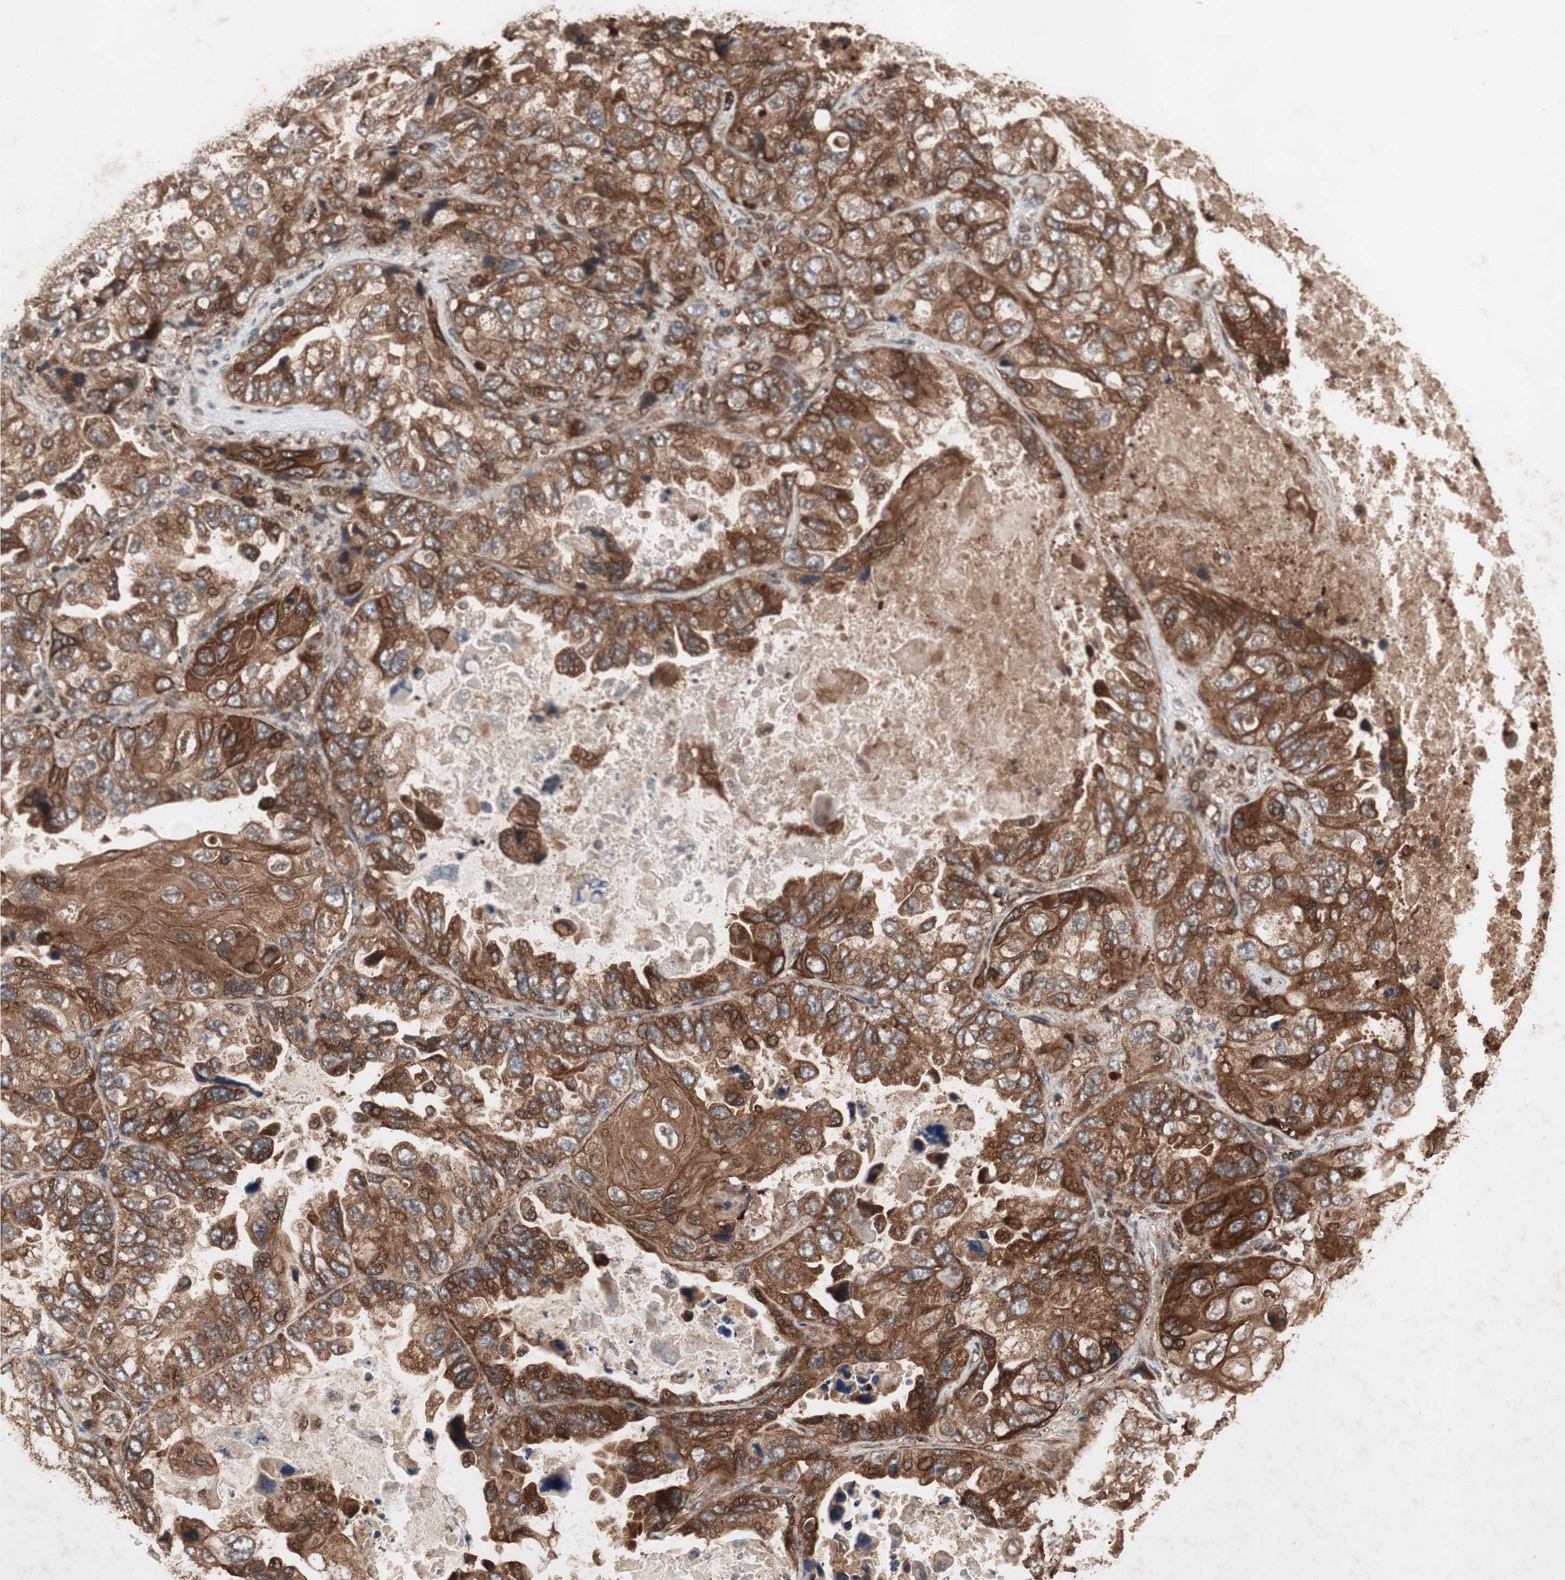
{"staining": {"intensity": "strong", "quantity": ">75%", "location": "cytoplasmic/membranous"}, "tissue": "lung cancer", "cell_type": "Tumor cells", "image_type": "cancer", "snomed": [{"axis": "morphology", "description": "Squamous cell carcinoma, NOS"}, {"axis": "topography", "description": "Lung"}], "caption": "Immunohistochemical staining of human lung squamous cell carcinoma displays strong cytoplasmic/membranous protein expression in approximately >75% of tumor cells. The staining was performed using DAB (3,3'-diaminobenzidine) to visualize the protein expression in brown, while the nuclei were stained in blue with hematoxylin (Magnification: 20x).", "gene": "RAB1A", "patient": {"sex": "female", "age": 73}}